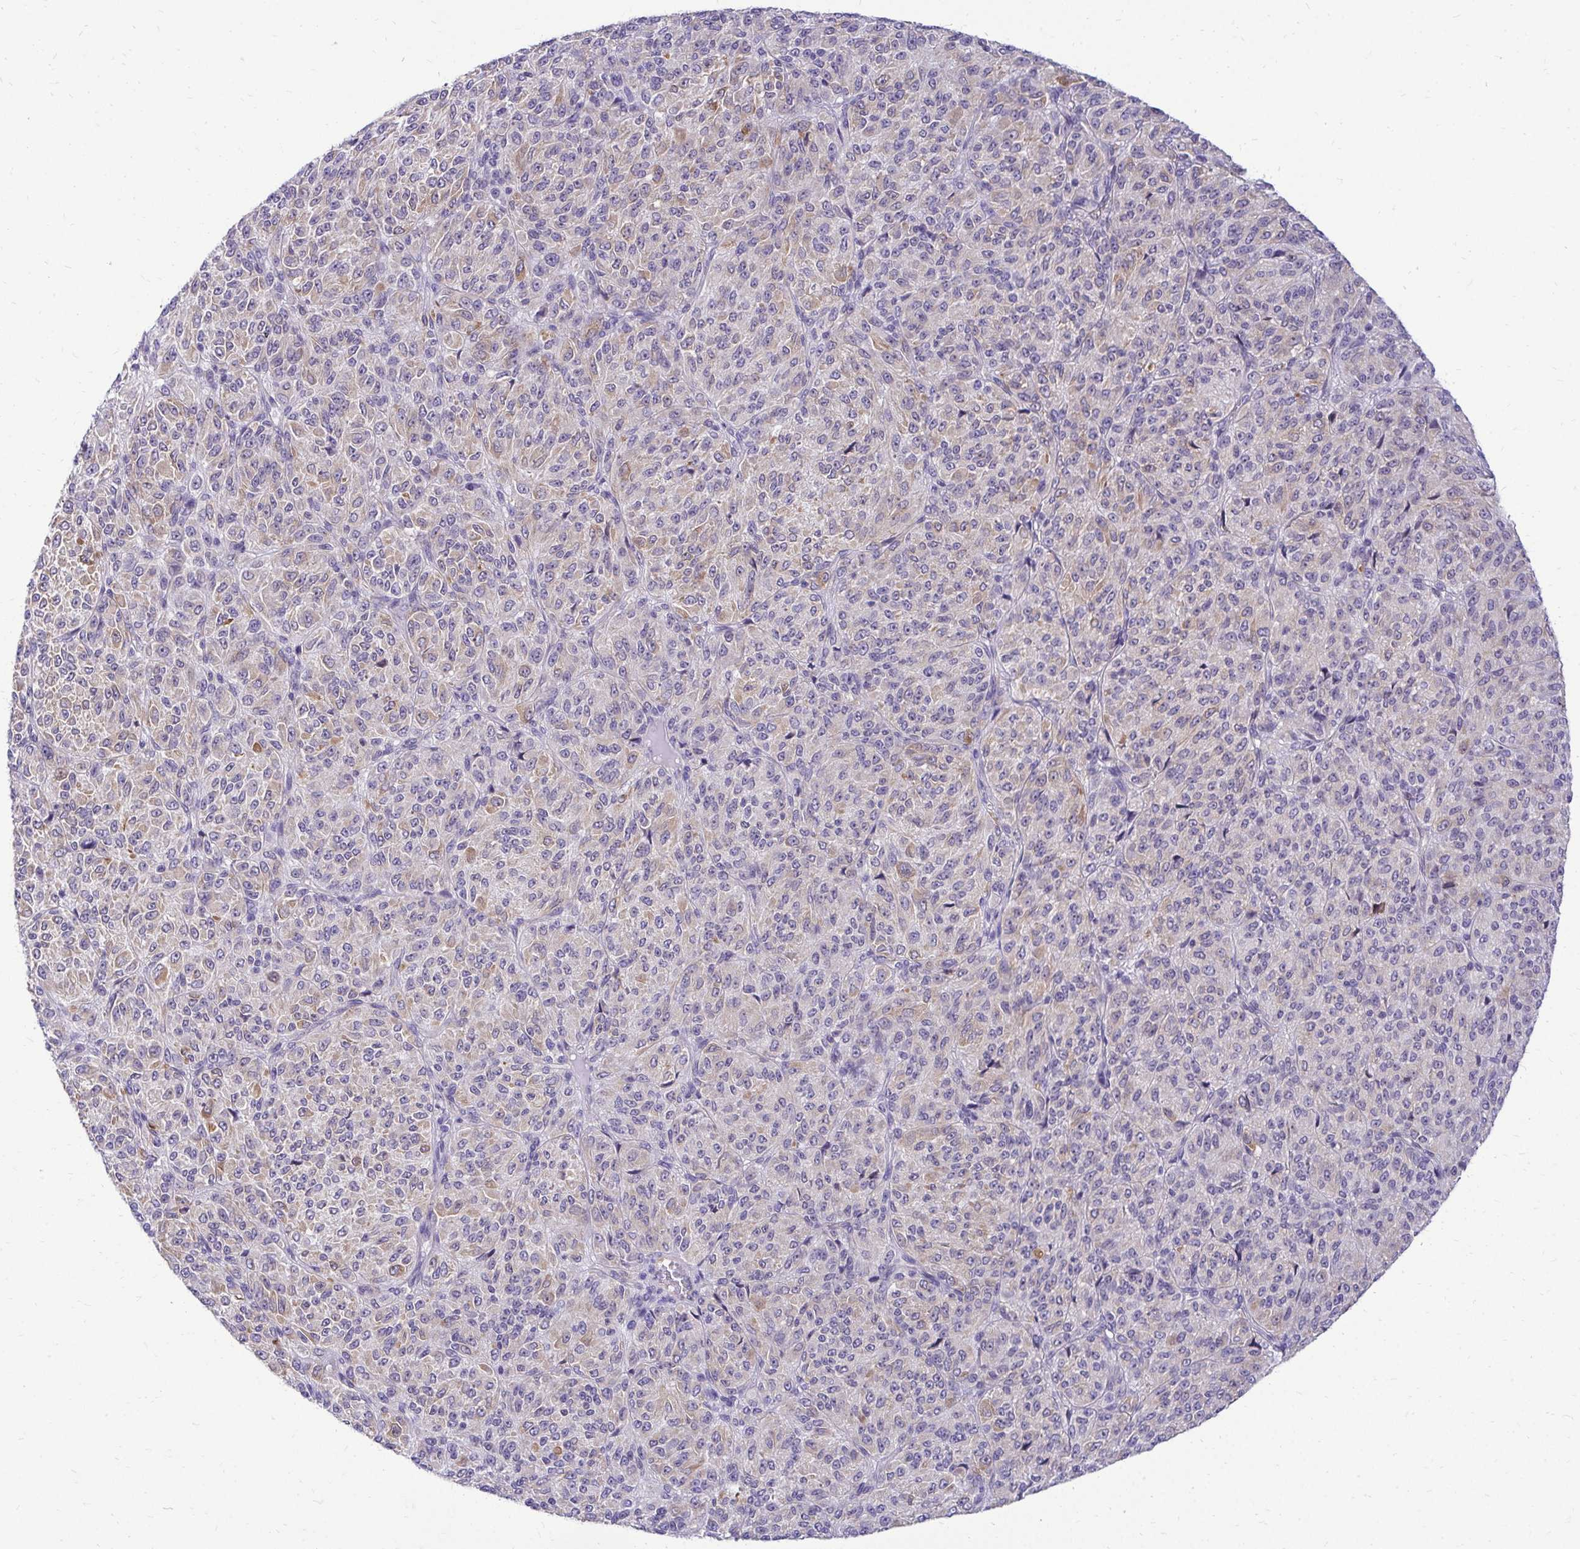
{"staining": {"intensity": "weak", "quantity": "<25%", "location": "cytoplasmic/membranous"}, "tissue": "melanoma", "cell_type": "Tumor cells", "image_type": "cancer", "snomed": [{"axis": "morphology", "description": "Malignant melanoma, Metastatic site"}, {"axis": "topography", "description": "Brain"}], "caption": "Photomicrograph shows no significant protein positivity in tumor cells of melanoma. (Immunohistochemistry (ihc), brightfield microscopy, high magnification).", "gene": "NIFK", "patient": {"sex": "female", "age": 56}}